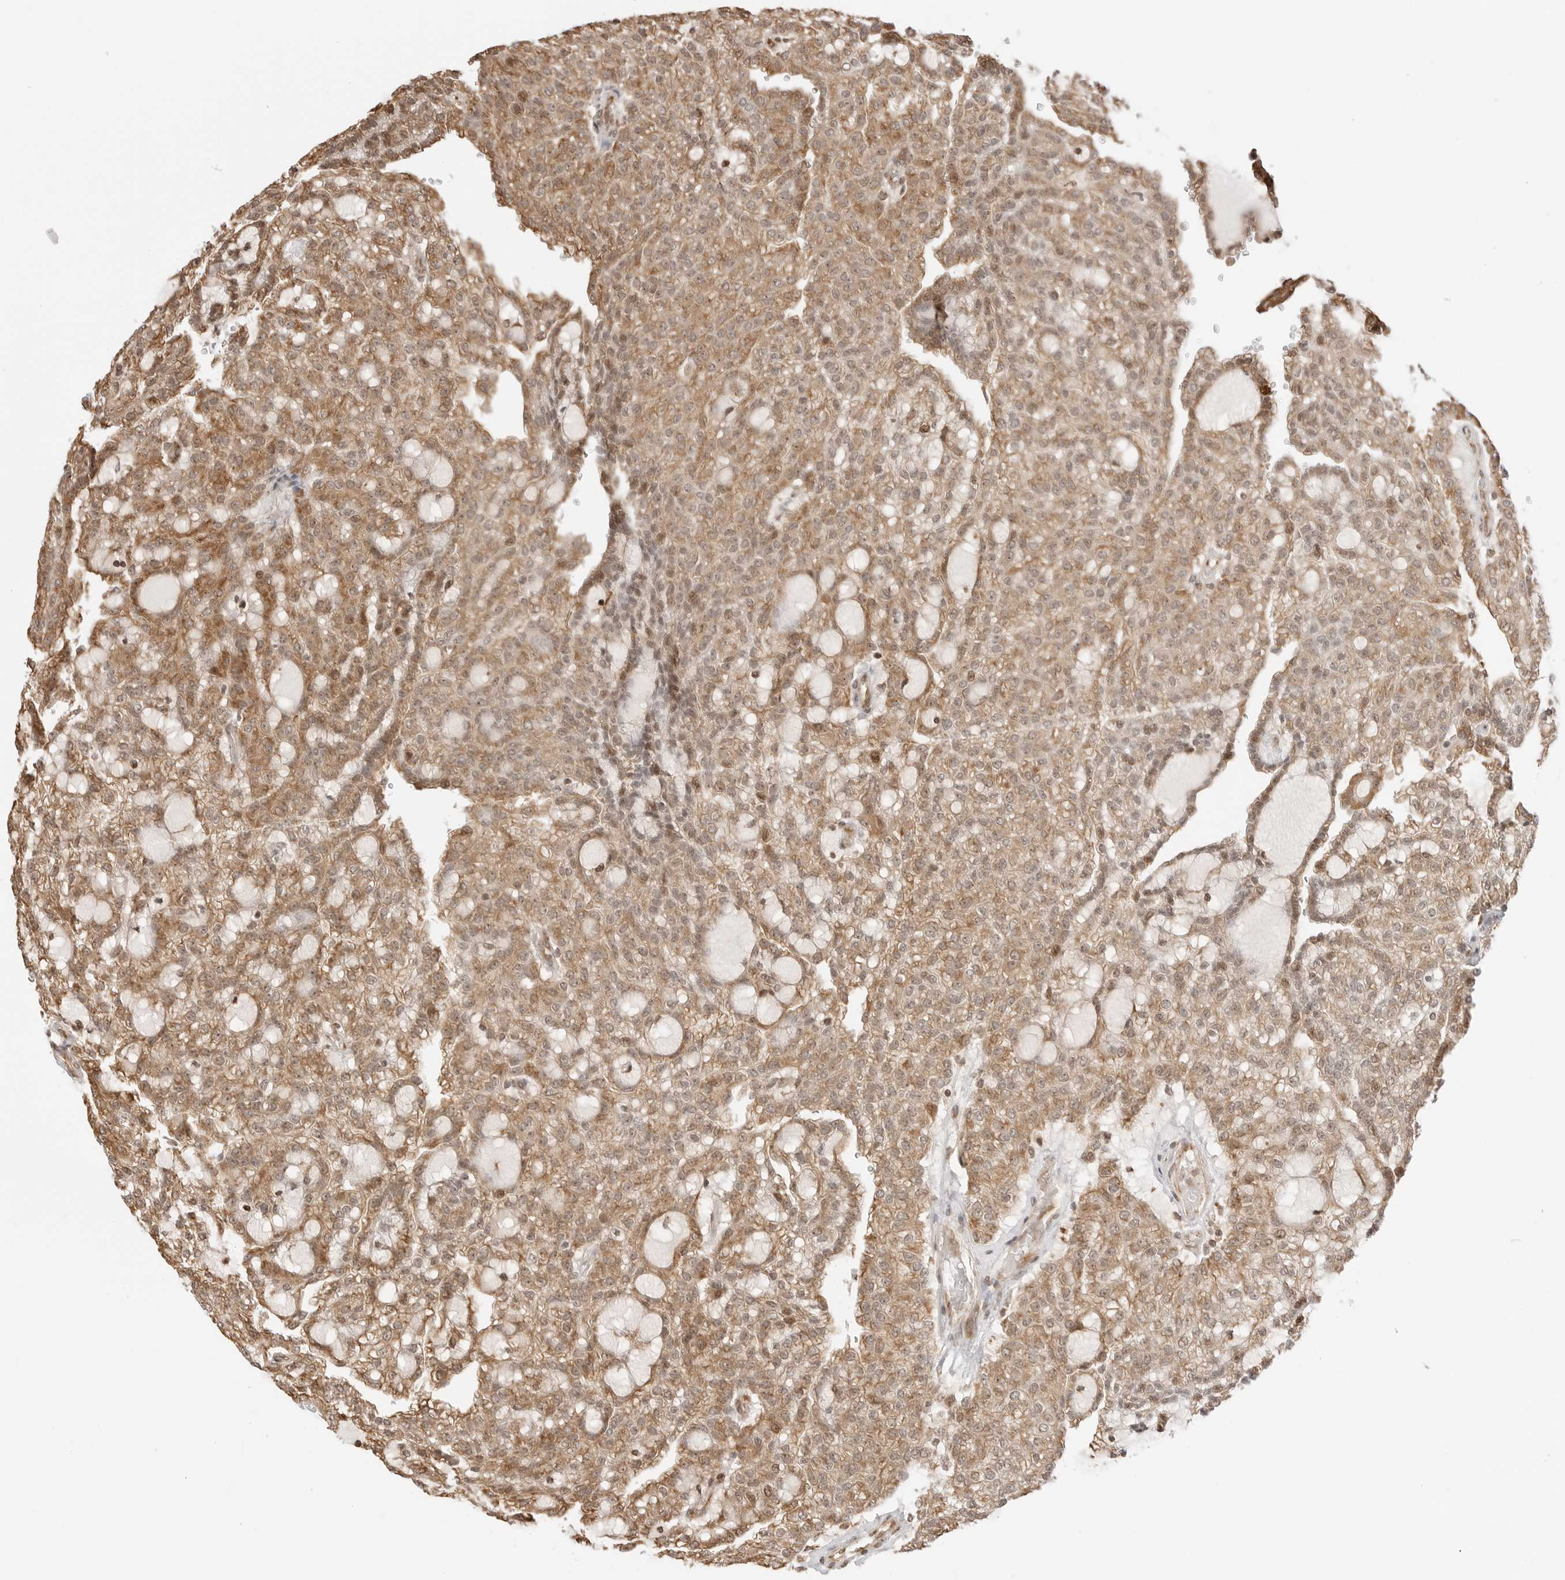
{"staining": {"intensity": "moderate", "quantity": ">75%", "location": "cytoplasmic/membranous"}, "tissue": "renal cancer", "cell_type": "Tumor cells", "image_type": "cancer", "snomed": [{"axis": "morphology", "description": "Adenocarcinoma, NOS"}, {"axis": "topography", "description": "Kidney"}], "caption": "Protein expression by immunohistochemistry reveals moderate cytoplasmic/membranous expression in about >75% of tumor cells in renal cancer (adenocarcinoma). (IHC, brightfield microscopy, high magnification).", "gene": "FKBP14", "patient": {"sex": "male", "age": 63}}